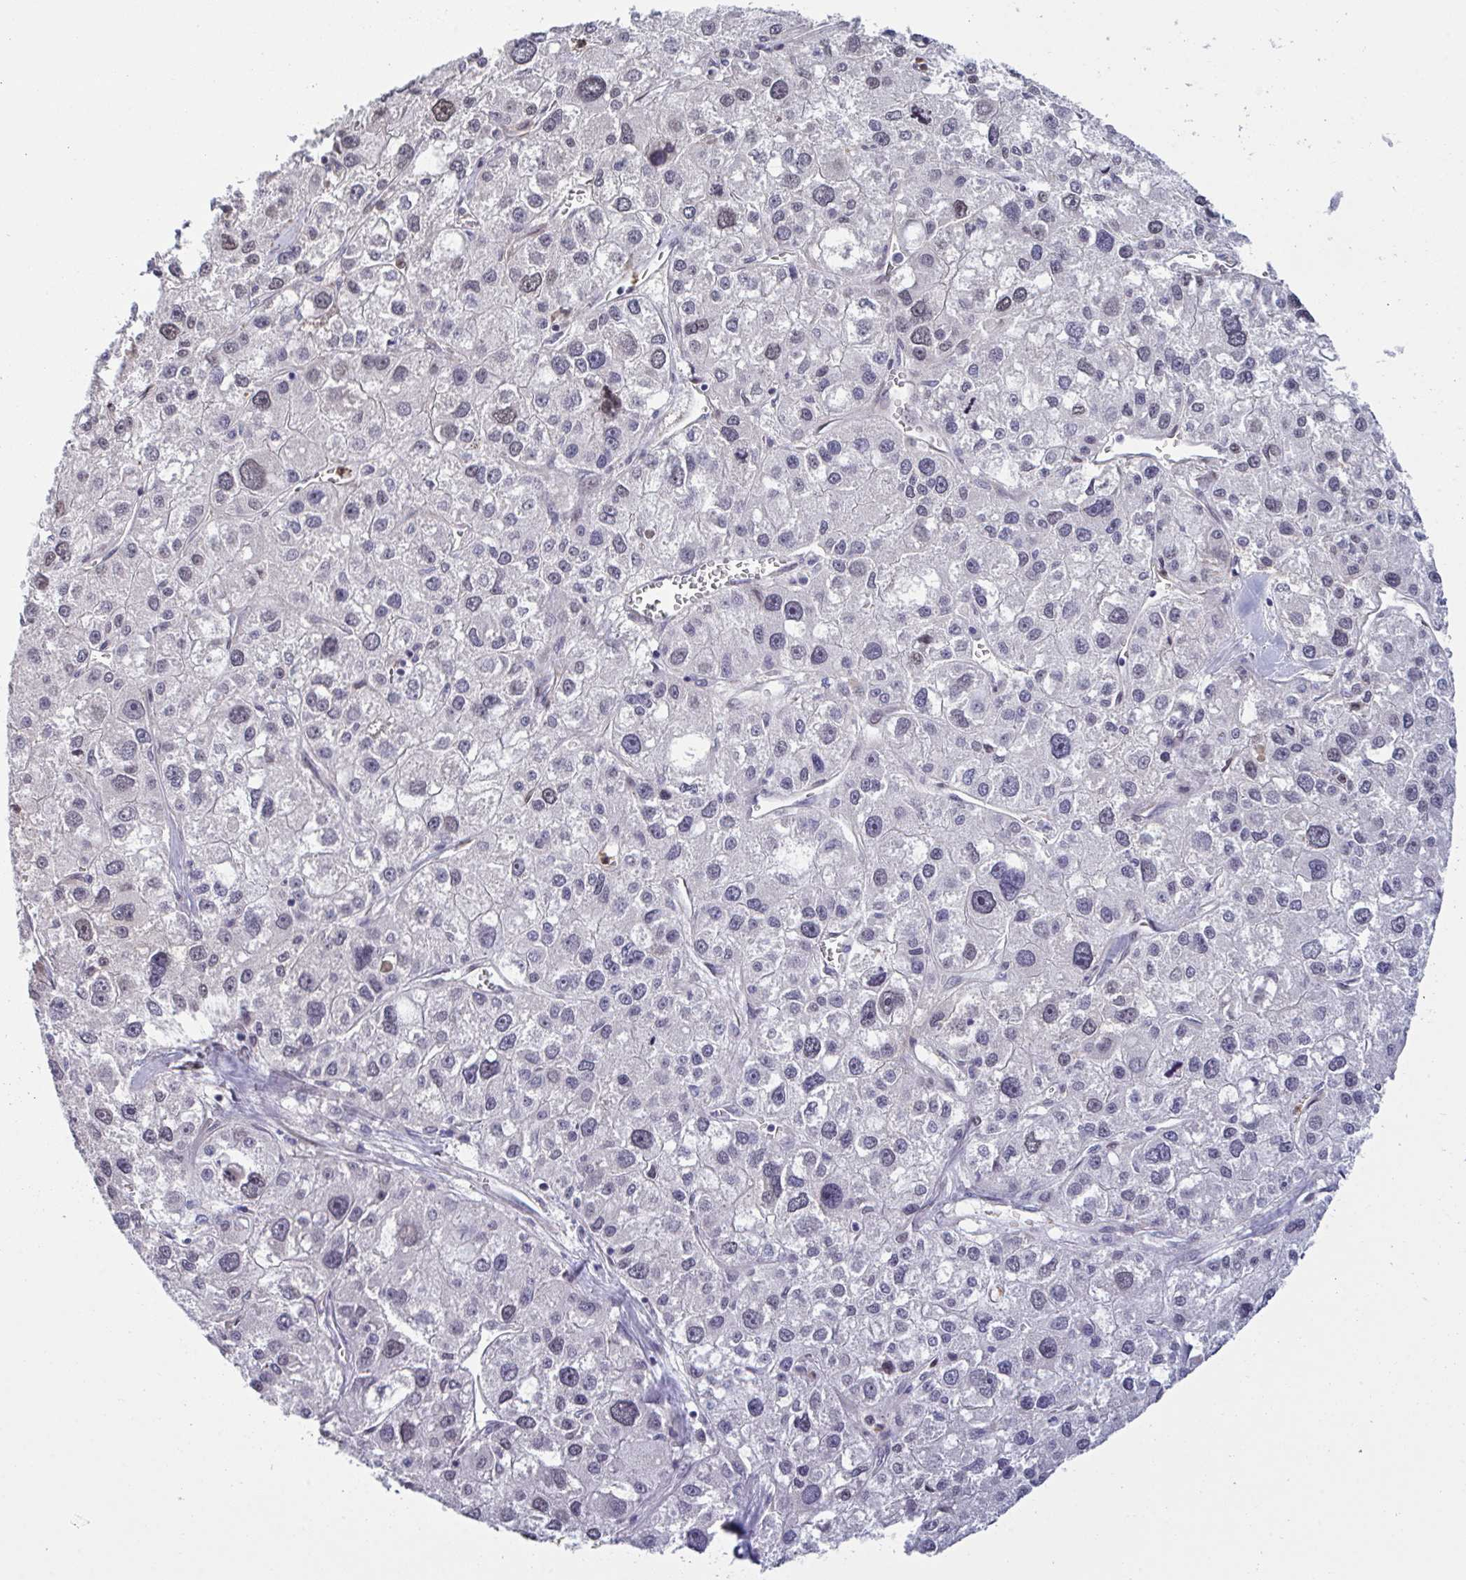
{"staining": {"intensity": "weak", "quantity": "<25%", "location": "nuclear"}, "tissue": "liver cancer", "cell_type": "Tumor cells", "image_type": "cancer", "snomed": [{"axis": "morphology", "description": "Carcinoma, Hepatocellular, NOS"}, {"axis": "topography", "description": "Liver"}], "caption": "Protein analysis of liver cancer (hepatocellular carcinoma) demonstrates no significant expression in tumor cells.", "gene": "PELI2", "patient": {"sex": "male", "age": 73}}